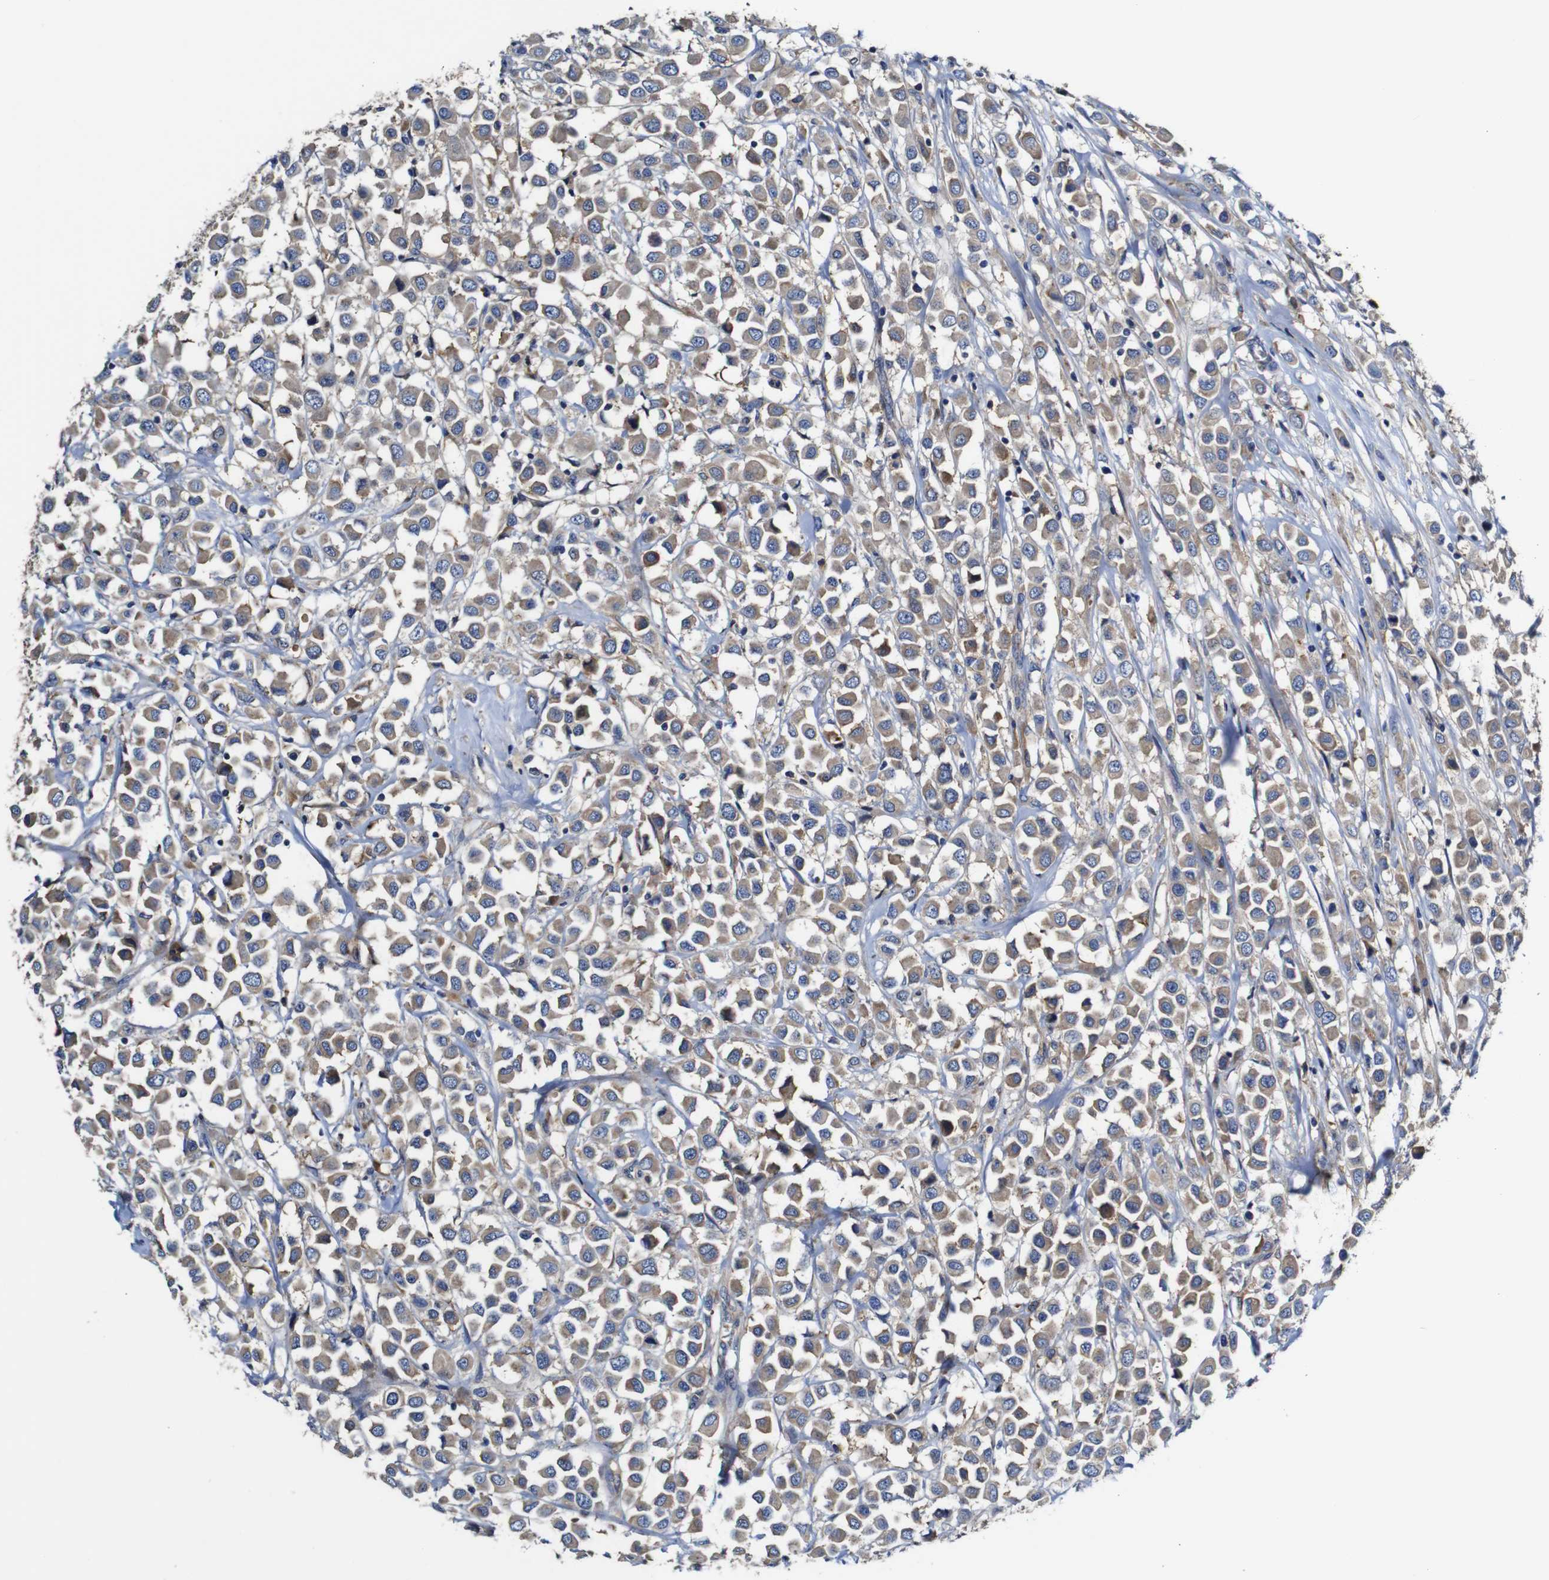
{"staining": {"intensity": "weak", "quantity": ">75%", "location": "cytoplasmic/membranous"}, "tissue": "breast cancer", "cell_type": "Tumor cells", "image_type": "cancer", "snomed": [{"axis": "morphology", "description": "Duct carcinoma"}, {"axis": "topography", "description": "Breast"}], "caption": "Breast infiltrating ductal carcinoma stained for a protein (brown) exhibits weak cytoplasmic/membranous positive expression in approximately >75% of tumor cells.", "gene": "CLCC1", "patient": {"sex": "female", "age": 61}}